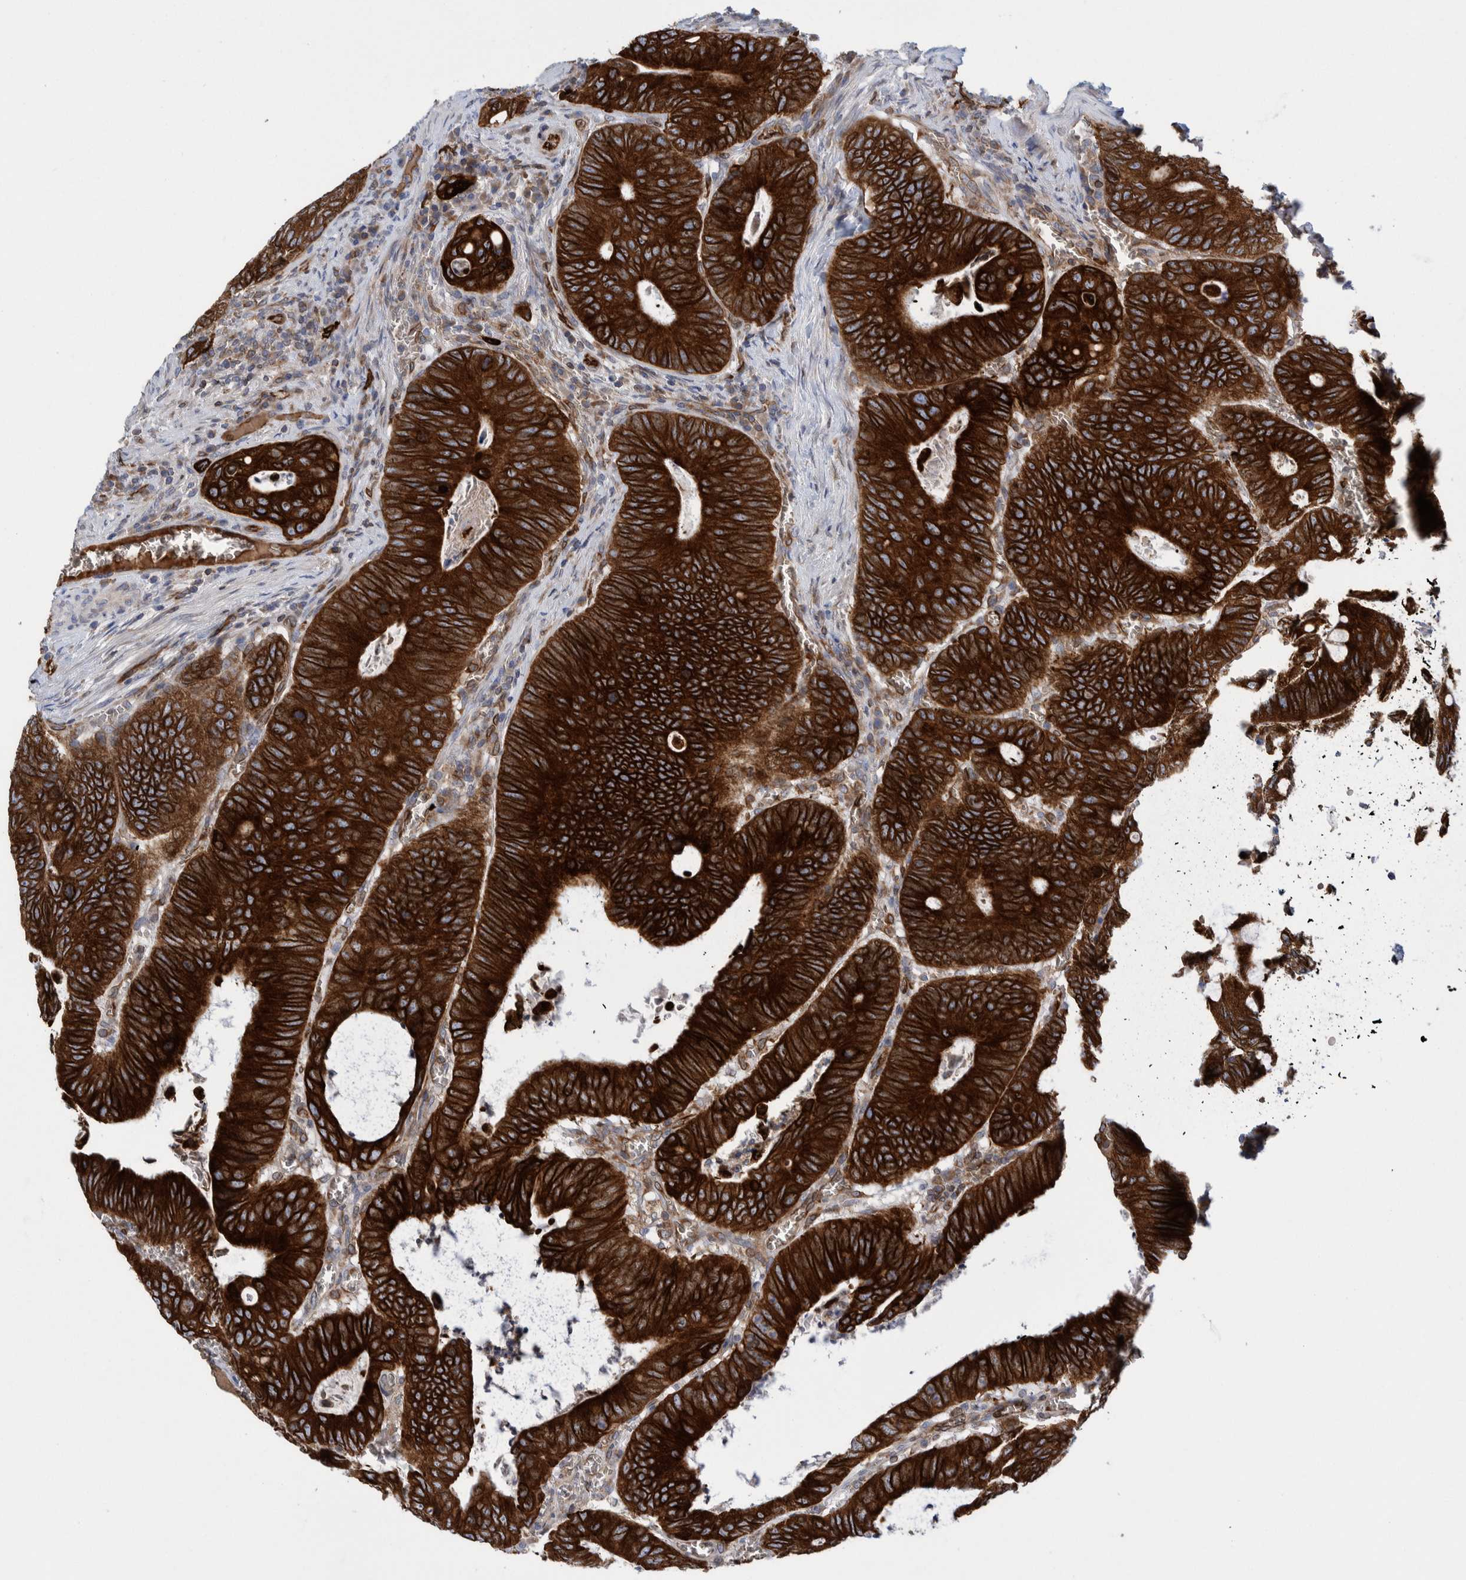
{"staining": {"intensity": "strong", "quantity": ">75%", "location": "cytoplasmic/membranous"}, "tissue": "colorectal cancer", "cell_type": "Tumor cells", "image_type": "cancer", "snomed": [{"axis": "morphology", "description": "Inflammation, NOS"}, {"axis": "morphology", "description": "Adenocarcinoma, NOS"}, {"axis": "topography", "description": "Colon"}], "caption": "Immunohistochemistry (IHC) micrograph of human adenocarcinoma (colorectal) stained for a protein (brown), which reveals high levels of strong cytoplasmic/membranous positivity in about >75% of tumor cells.", "gene": "THEM6", "patient": {"sex": "male", "age": 72}}